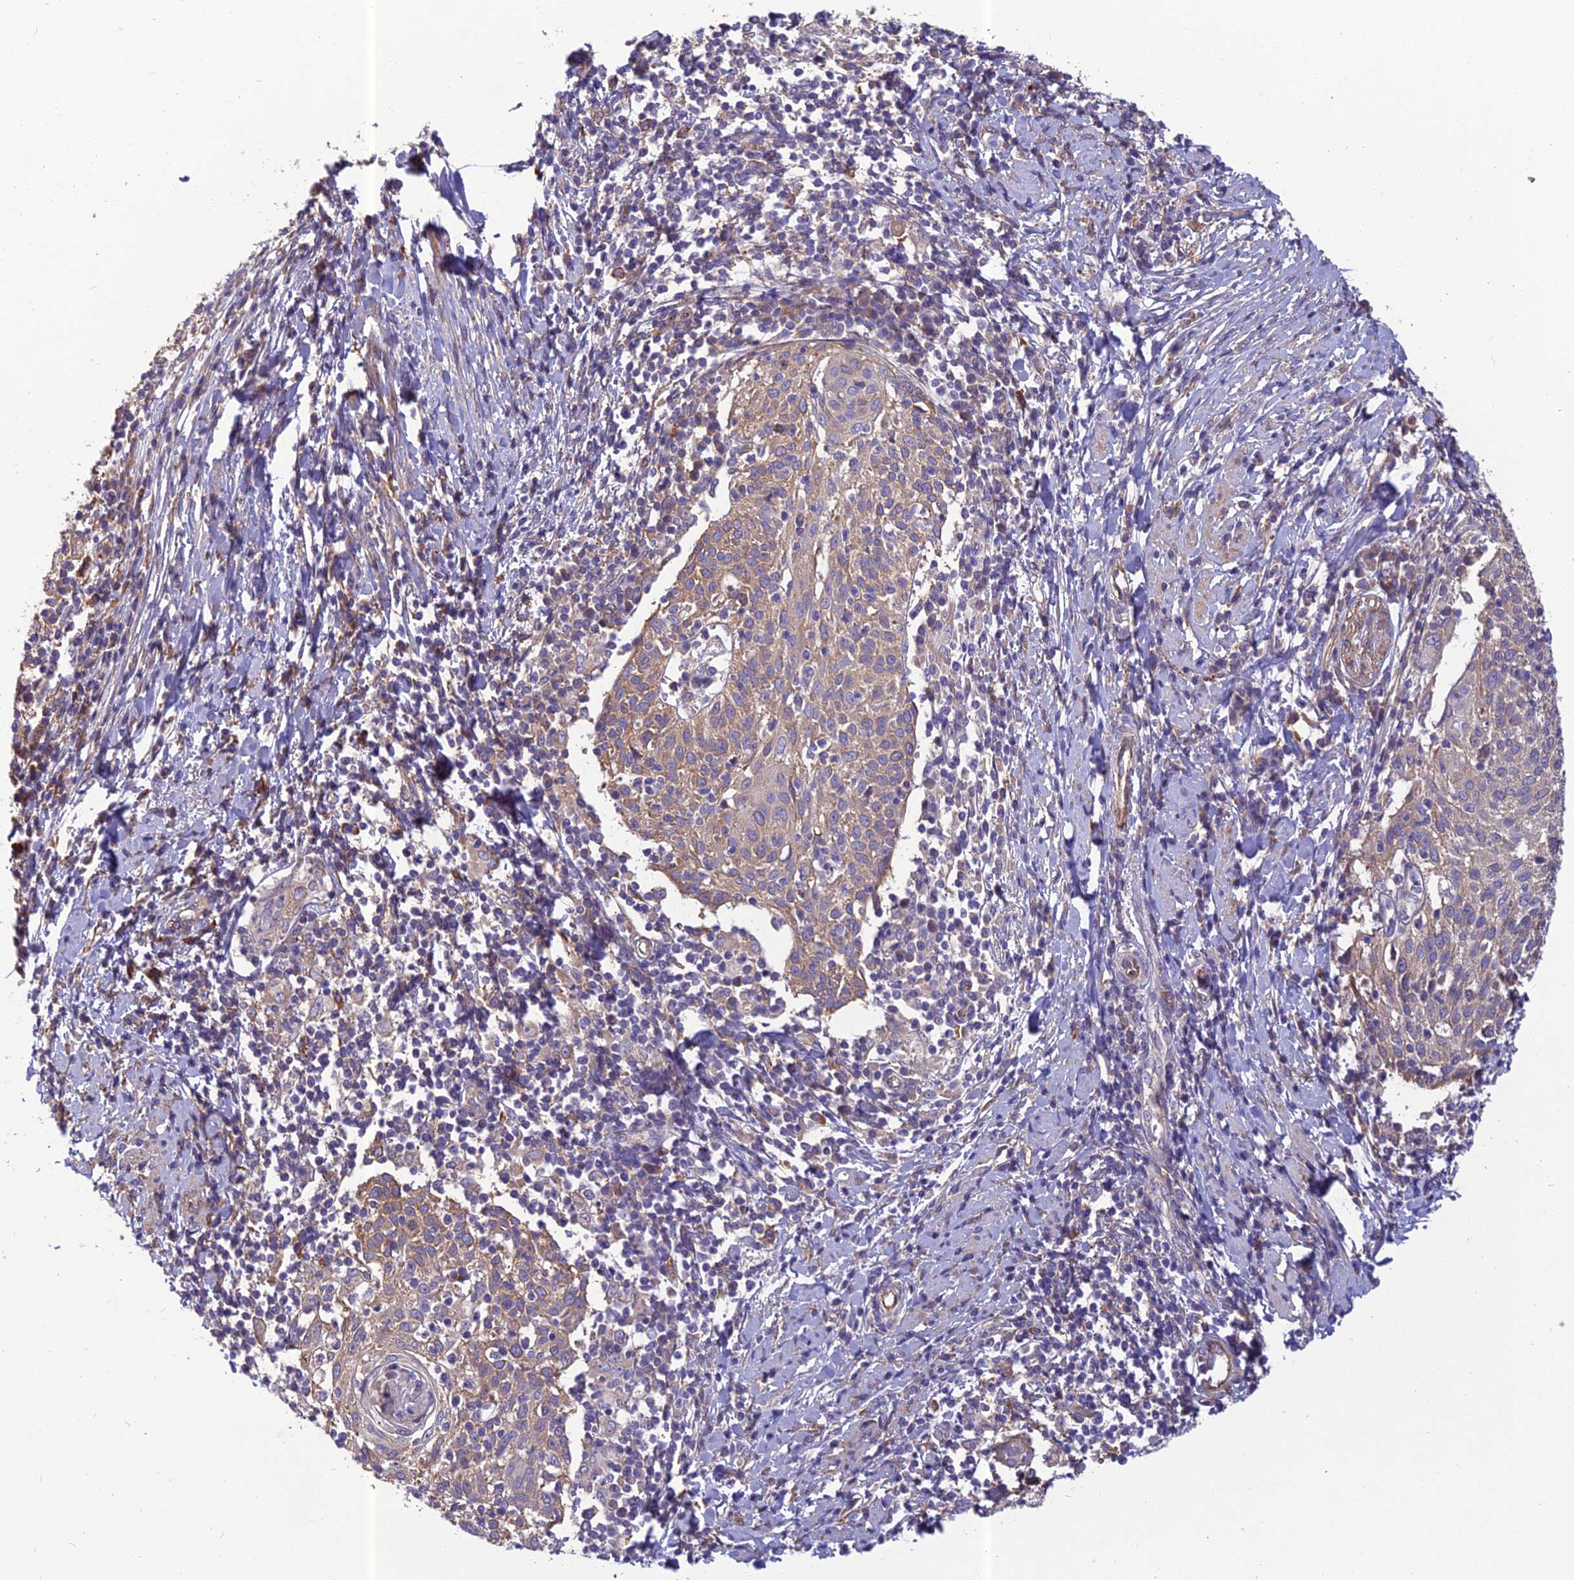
{"staining": {"intensity": "moderate", "quantity": "25%-75%", "location": "cytoplasmic/membranous"}, "tissue": "cervical cancer", "cell_type": "Tumor cells", "image_type": "cancer", "snomed": [{"axis": "morphology", "description": "Squamous cell carcinoma, NOS"}, {"axis": "topography", "description": "Cervix"}], "caption": "Moderate cytoplasmic/membranous protein staining is appreciated in about 25%-75% of tumor cells in cervical cancer (squamous cell carcinoma). Nuclei are stained in blue.", "gene": "SPDL1", "patient": {"sex": "female", "age": 52}}